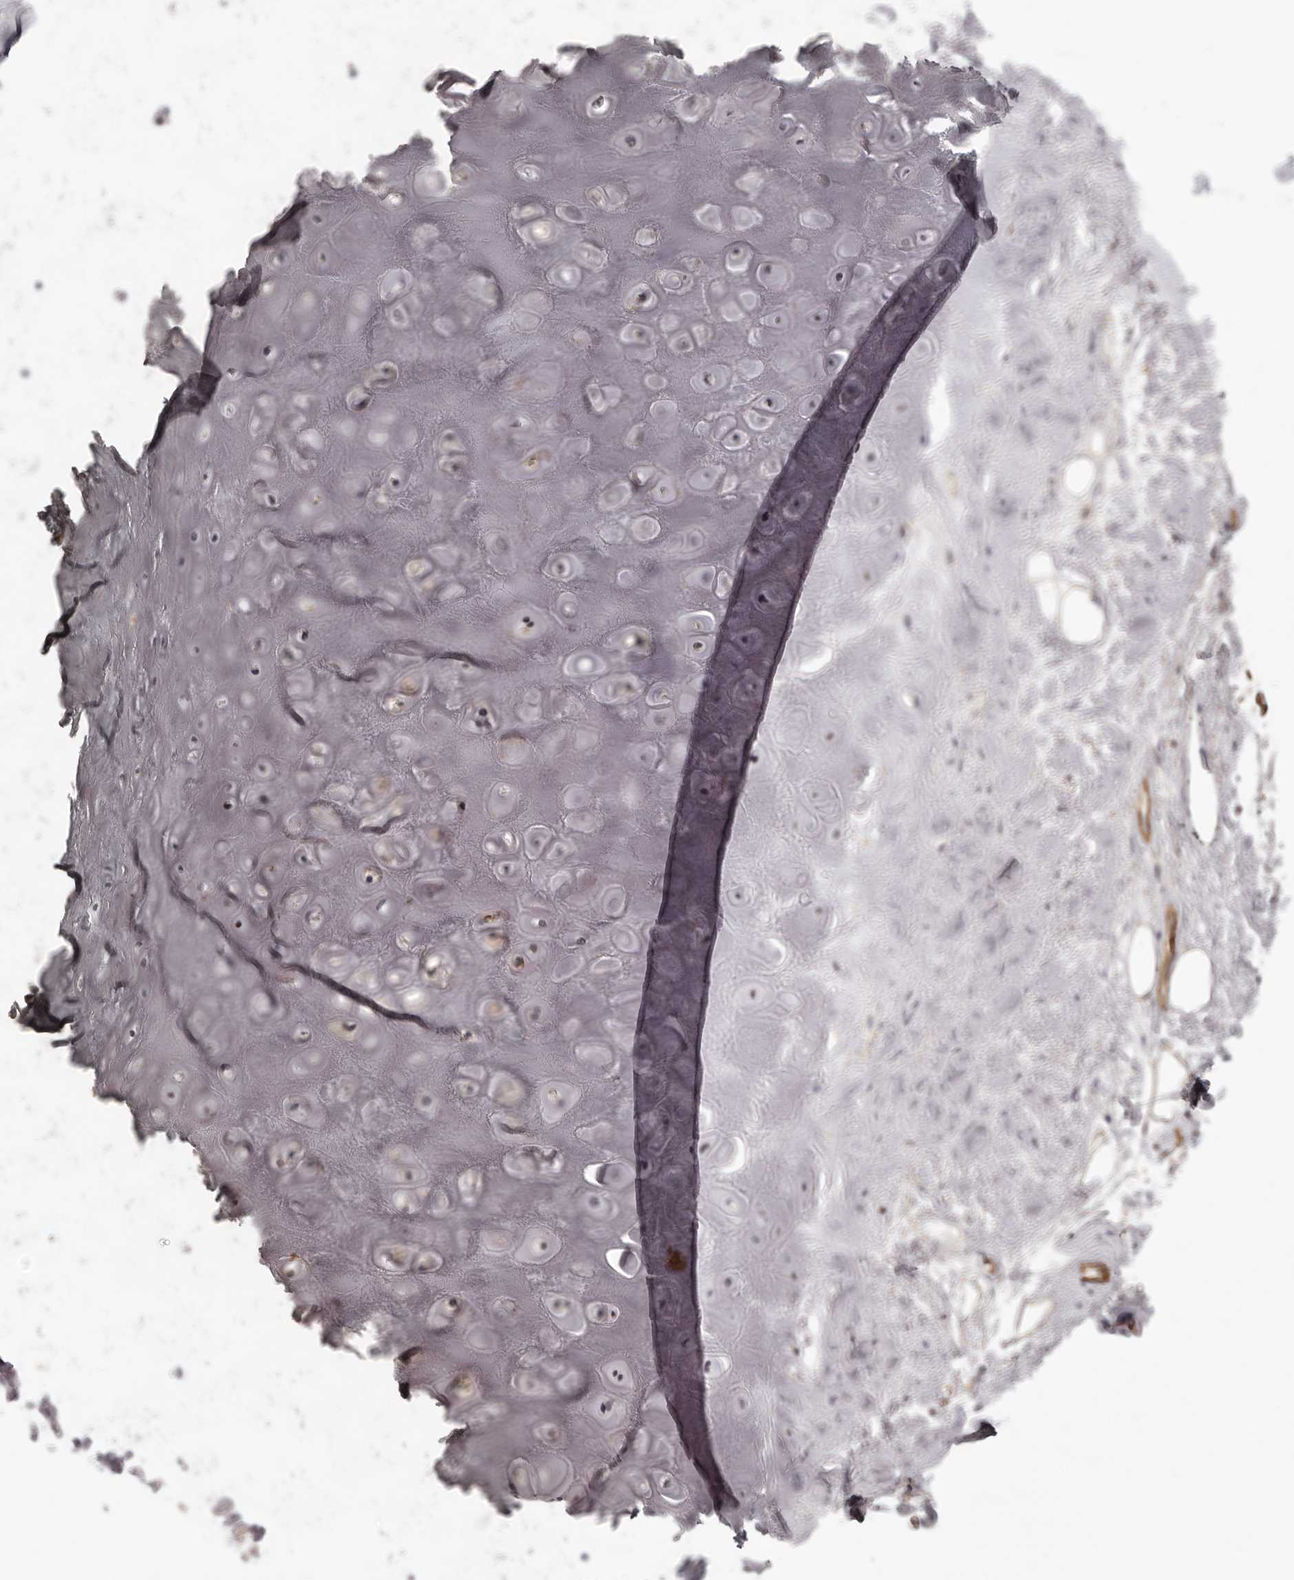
{"staining": {"intensity": "negative", "quantity": "none", "location": "none"}, "tissue": "adipose tissue", "cell_type": "Adipocytes", "image_type": "normal", "snomed": [{"axis": "morphology", "description": "Normal tissue, NOS"}, {"axis": "morphology", "description": "Basal cell carcinoma"}, {"axis": "topography", "description": "Skin"}], "caption": "Photomicrograph shows no protein staining in adipocytes of normal adipose tissue. (DAB immunohistochemistry, high magnification).", "gene": "GPR78", "patient": {"sex": "female", "age": 89}}